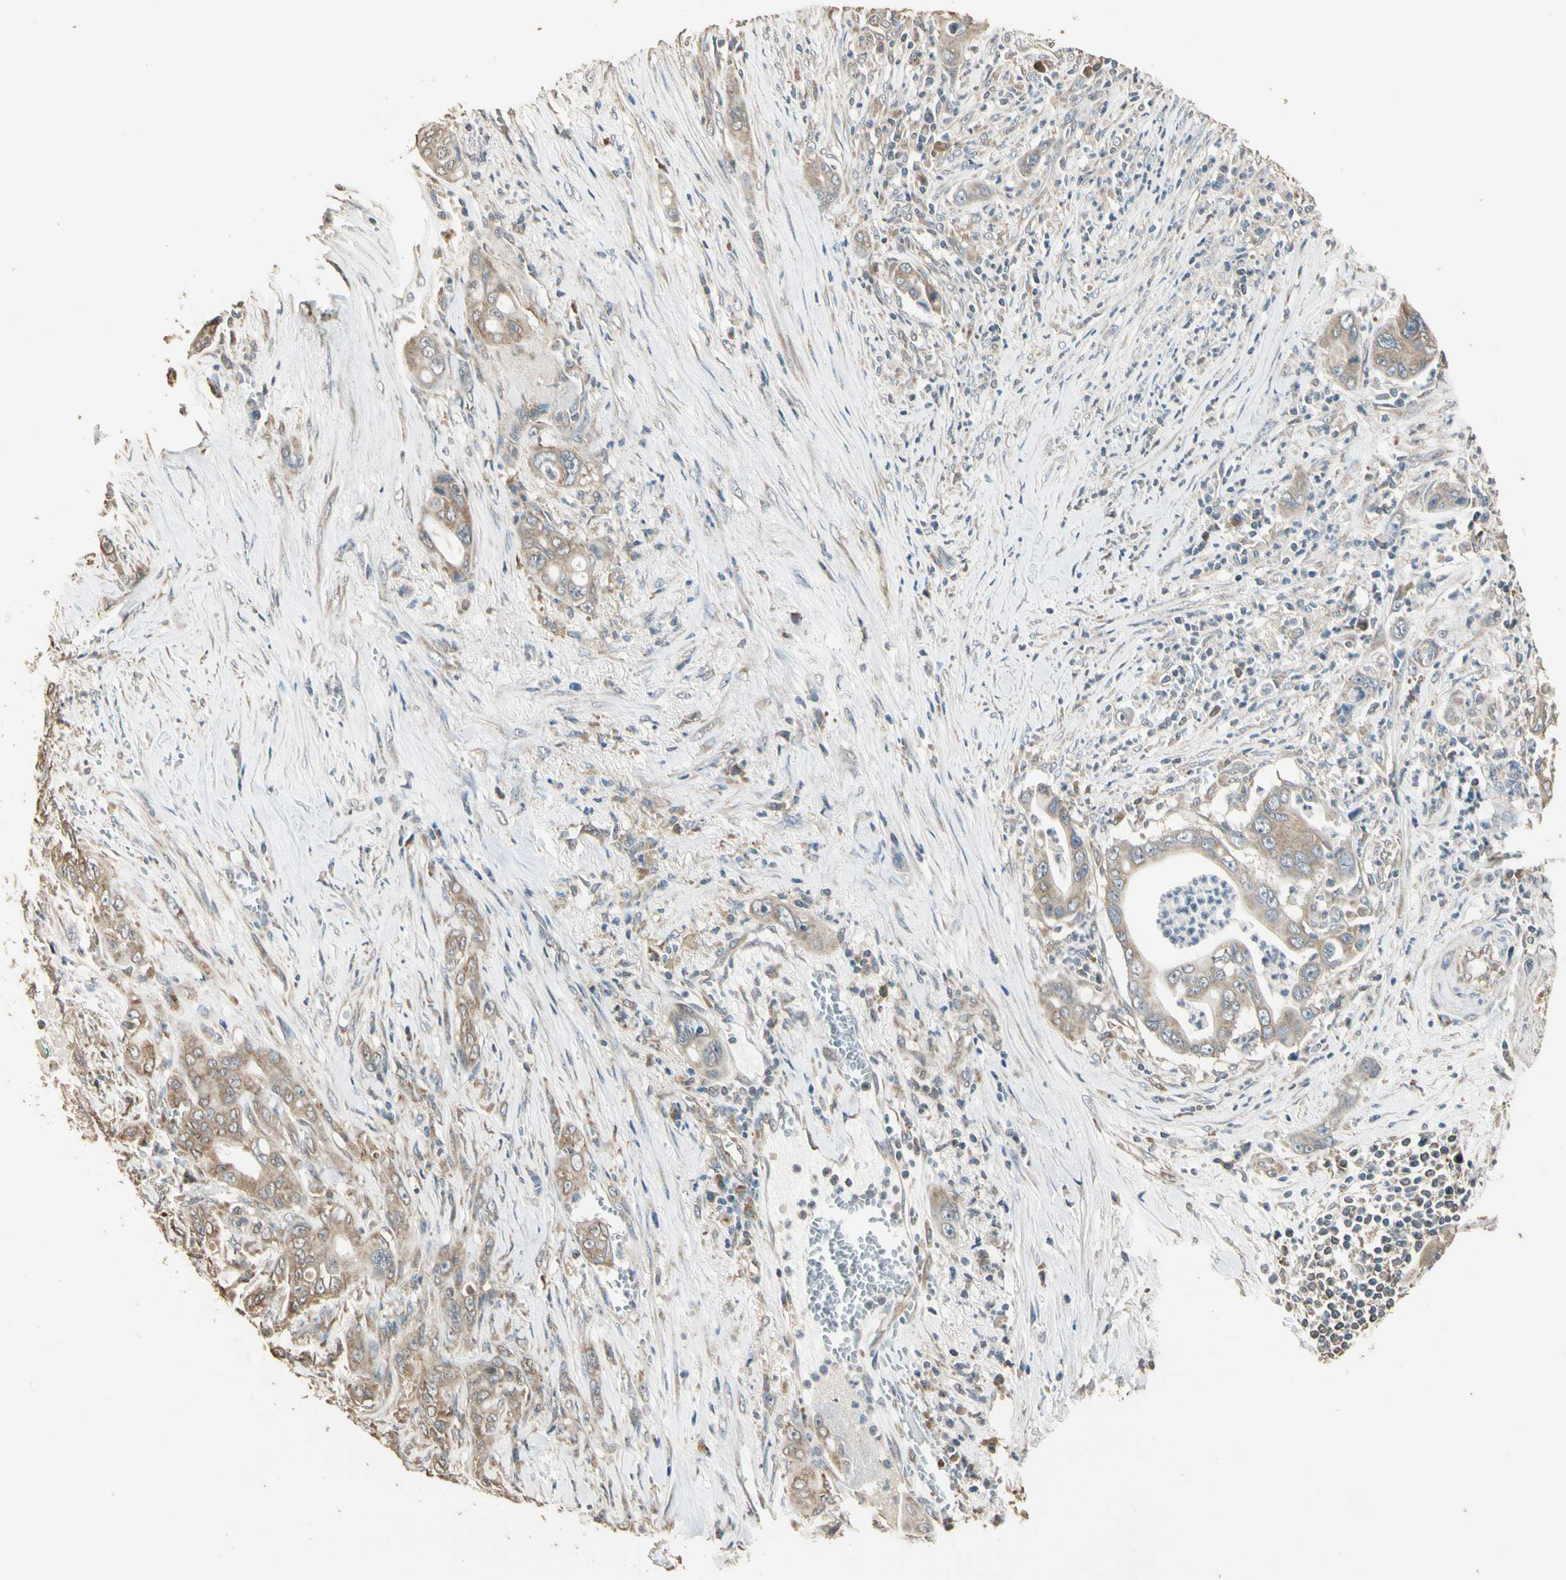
{"staining": {"intensity": "moderate", "quantity": ">75%", "location": "cytoplasmic/membranous"}, "tissue": "pancreatic cancer", "cell_type": "Tumor cells", "image_type": "cancer", "snomed": [{"axis": "morphology", "description": "Adenocarcinoma, NOS"}, {"axis": "topography", "description": "Pancreas"}], "caption": "The immunohistochemical stain labels moderate cytoplasmic/membranous positivity in tumor cells of pancreatic cancer (adenocarcinoma) tissue.", "gene": "STX18", "patient": {"sex": "male", "age": 59}}